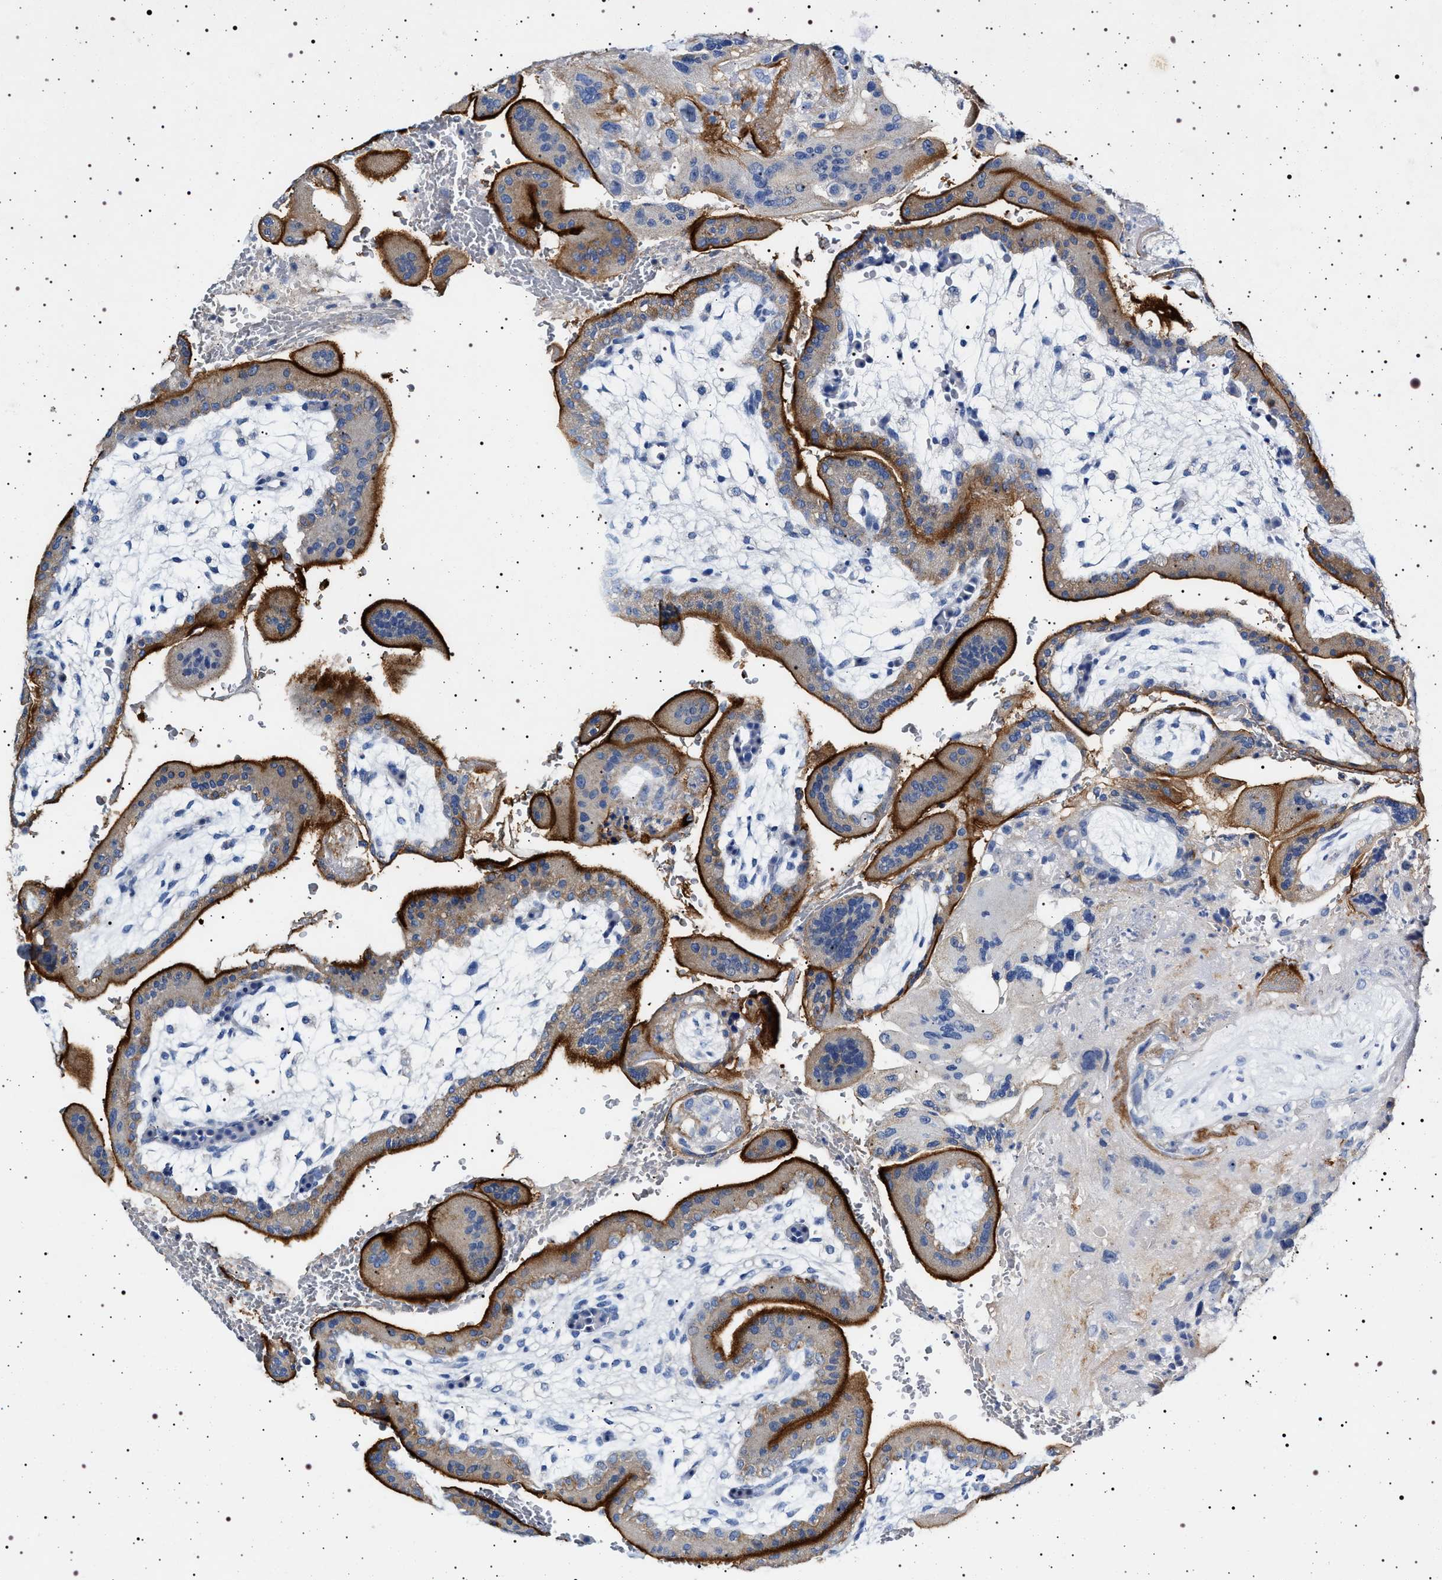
{"staining": {"intensity": "negative", "quantity": "none", "location": "none"}, "tissue": "placenta", "cell_type": "Decidual cells", "image_type": "normal", "snomed": [{"axis": "morphology", "description": "Normal tissue, NOS"}, {"axis": "topography", "description": "Placenta"}], "caption": "Benign placenta was stained to show a protein in brown. There is no significant positivity in decidual cells. Nuclei are stained in blue.", "gene": "NAALADL2", "patient": {"sex": "female", "age": 35}}